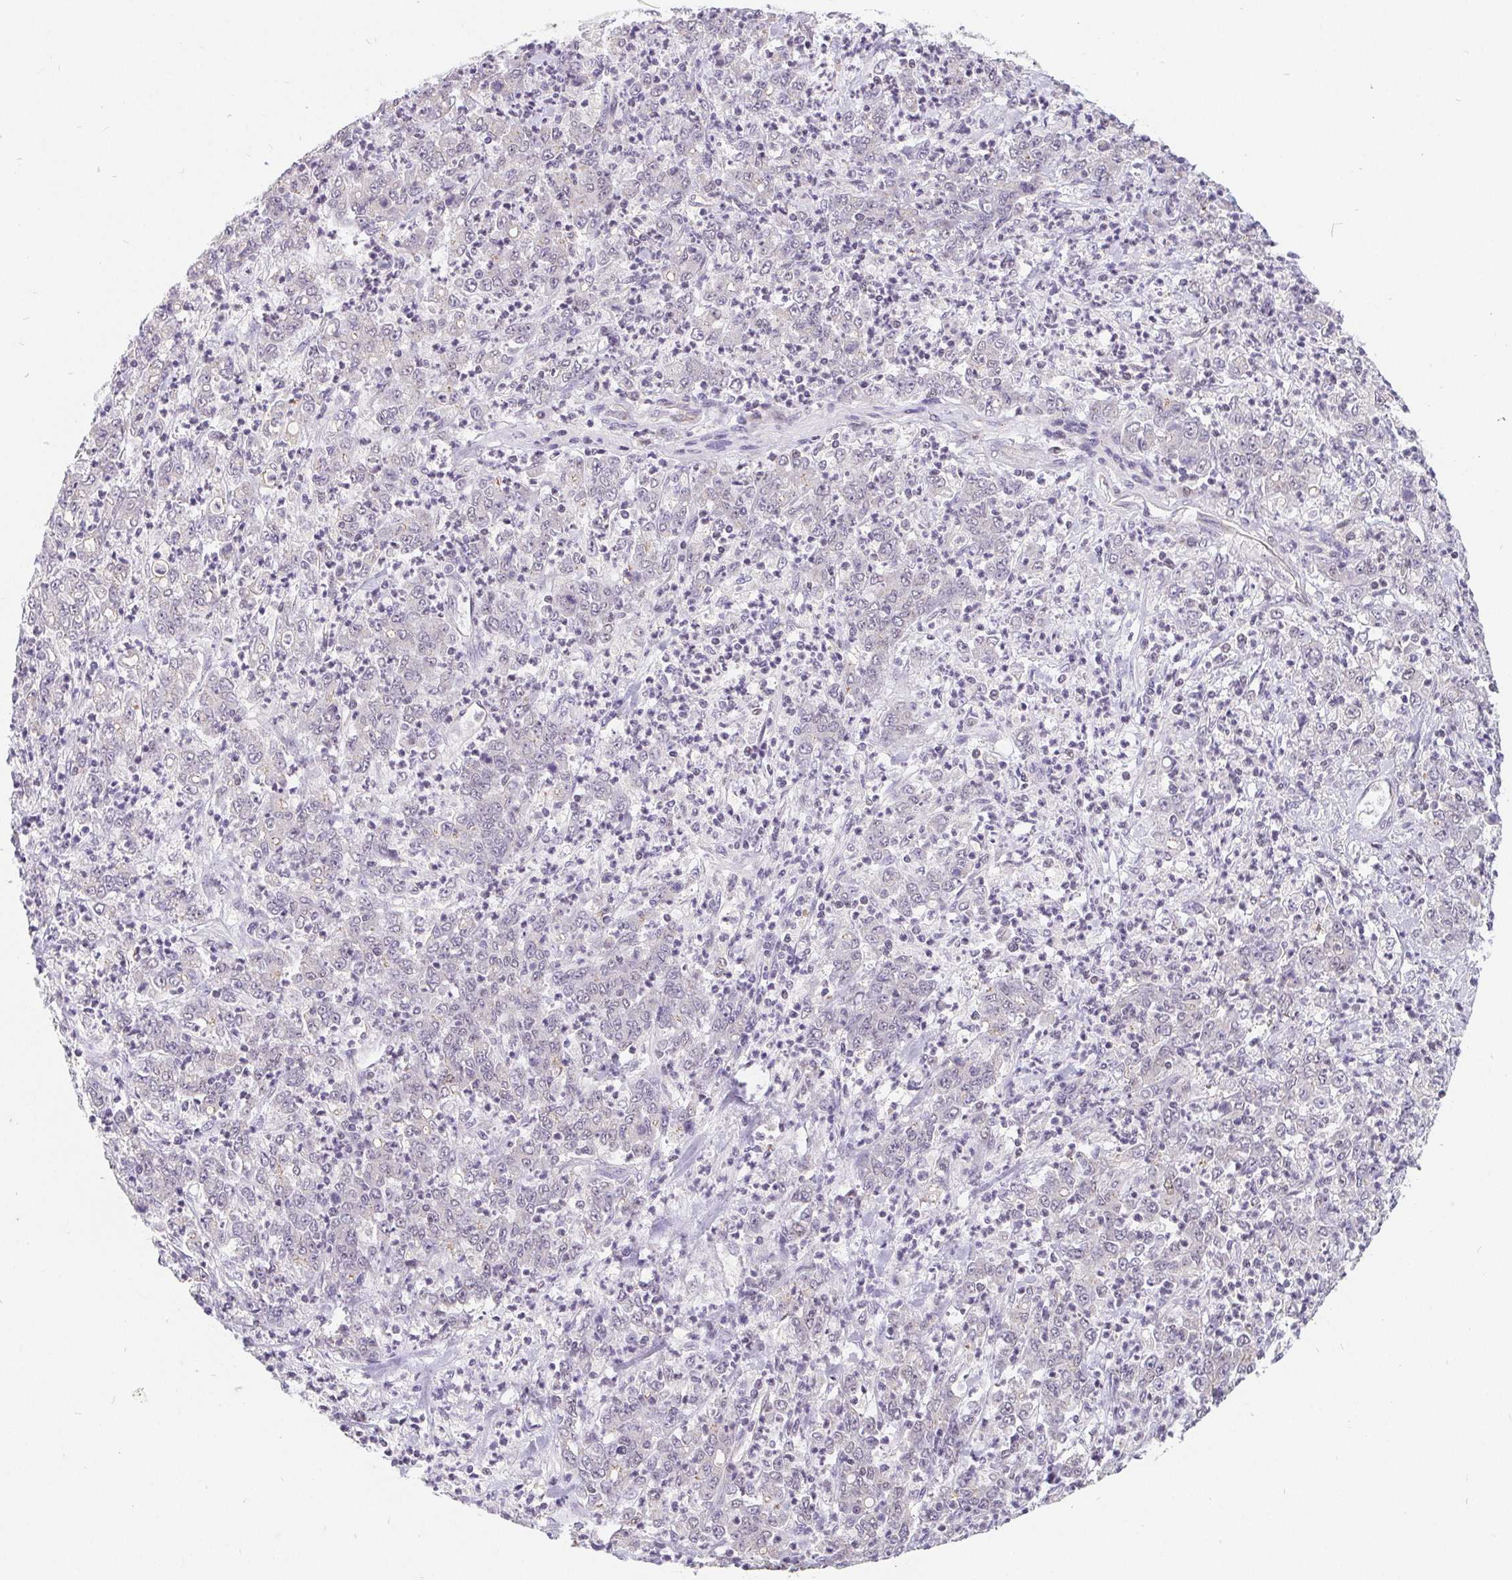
{"staining": {"intensity": "negative", "quantity": "none", "location": "none"}, "tissue": "stomach cancer", "cell_type": "Tumor cells", "image_type": "cancer", "snomed": [{"axis": "morphology", "description": "Adenocarcinoma, NOS"}, {"axis": "topography", "description": "Stomach, lower"}], "caption": "Immunohistochemistry (IHC) image of neoplastic tissue: stomach adenocarcinoma stained with DAB (3,3'-diaminobenzidine) exhibits no significant protein staining in tumor cells.", "gene": "POU2F1", "patient": {"sex": "female", "age": 71}}